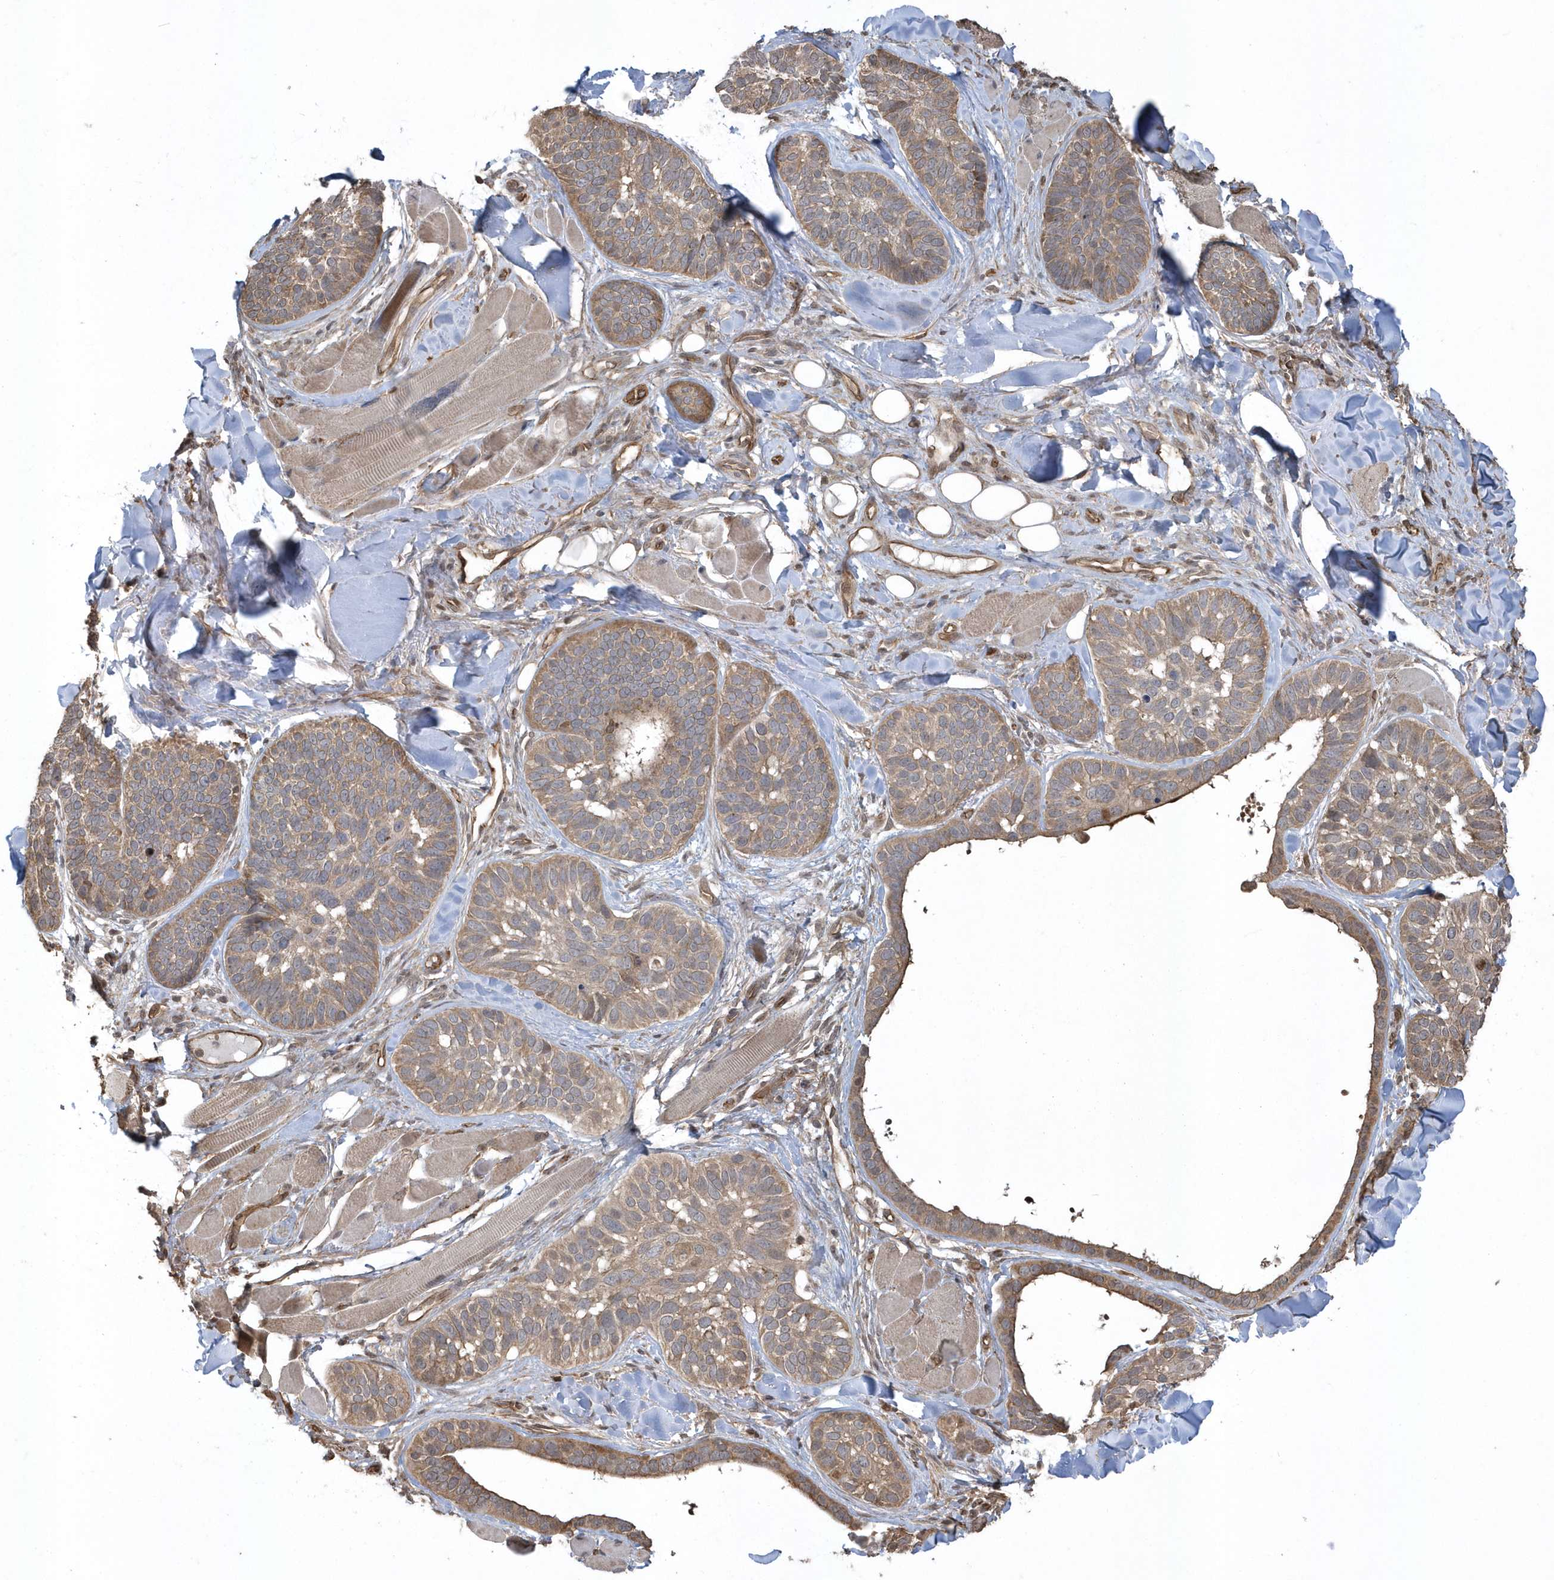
{"staining": {"intensity": "moderate", "quantity": ">75%", "location": "cytoplasmic/membranous"}, "tissue": "skin cancer", "cell_type": "Tumor cells", "image_type": "cancer", "snomed": [{"axis": "morphology", "description": "Basal cell carcinoma"}, {"axis": "topography", "description": "Skin"}], "caption": "IHC (DAB) staining of human skin cancer exhibits moderate cytoplasmic/membranous protein positivity in about >75% of tumor cells. The staining is performed using DAB (3,3'-diaminobenzidine) brown chromogen to label protein expression. The nuclei are counter-stained blue using hematoxylin.", "gene": "HERPUD1", "patient": {"sex": "male", "age": 62}}